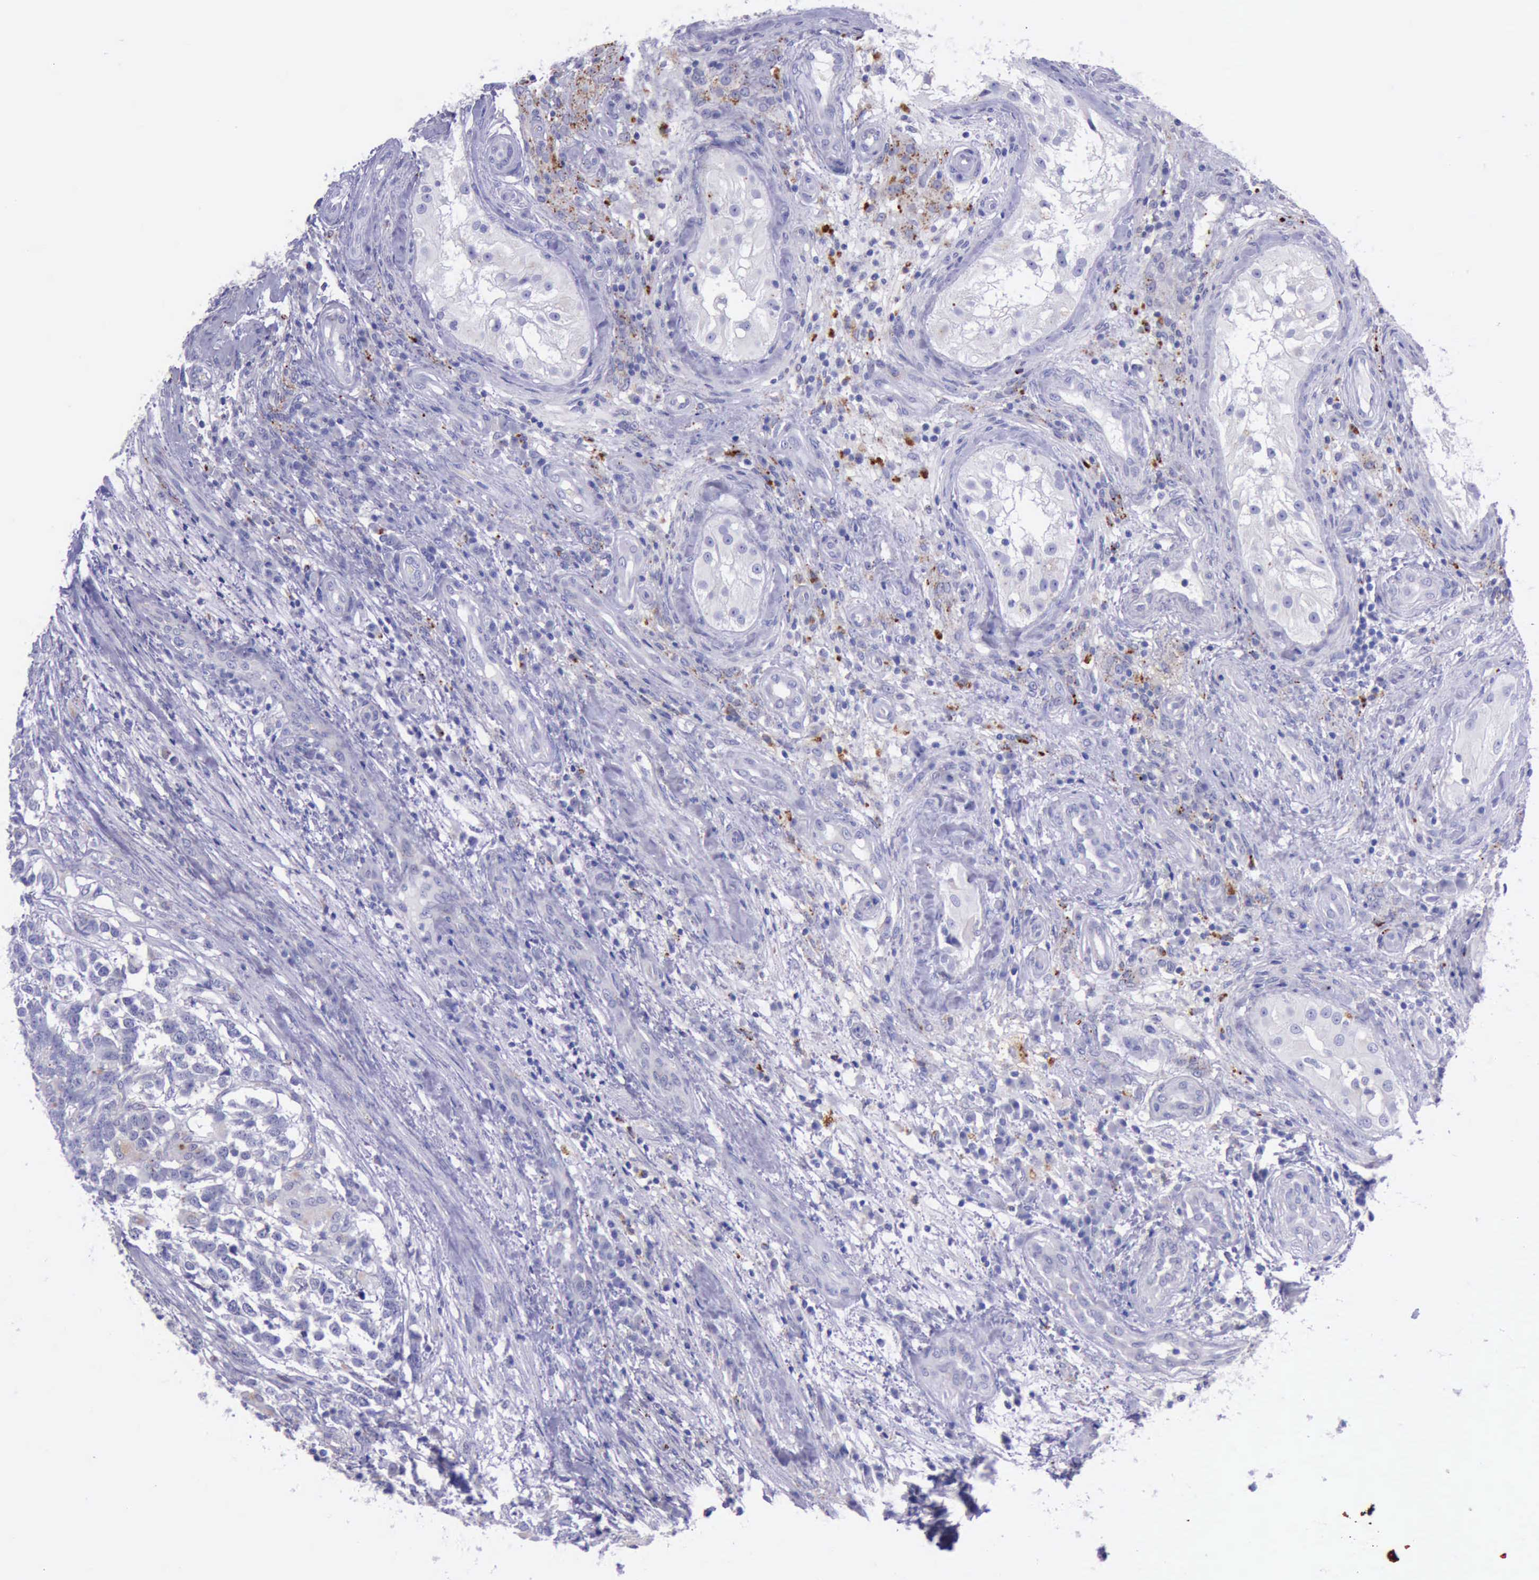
{"staining": {"intensity": "weak", "quantity": "<25%", "location": "cytoplasmic/membranous"}, "tissue": "testis cancer", "cell_type": "Tumor cells", "image_type": "cancer", "snomed": [{"axis": "morphology", "description": "Carcinoma, Embryonal, NOS"}, {"axis": "topography", "description": "Testis"}], "caption": "Human embryonal carcinoma (testis) stained for a protein using immunohistochemistry exhibits no positivity in tumor cells.", "gene": "GLA", "patient": {"sex": "male", "age": 26}}